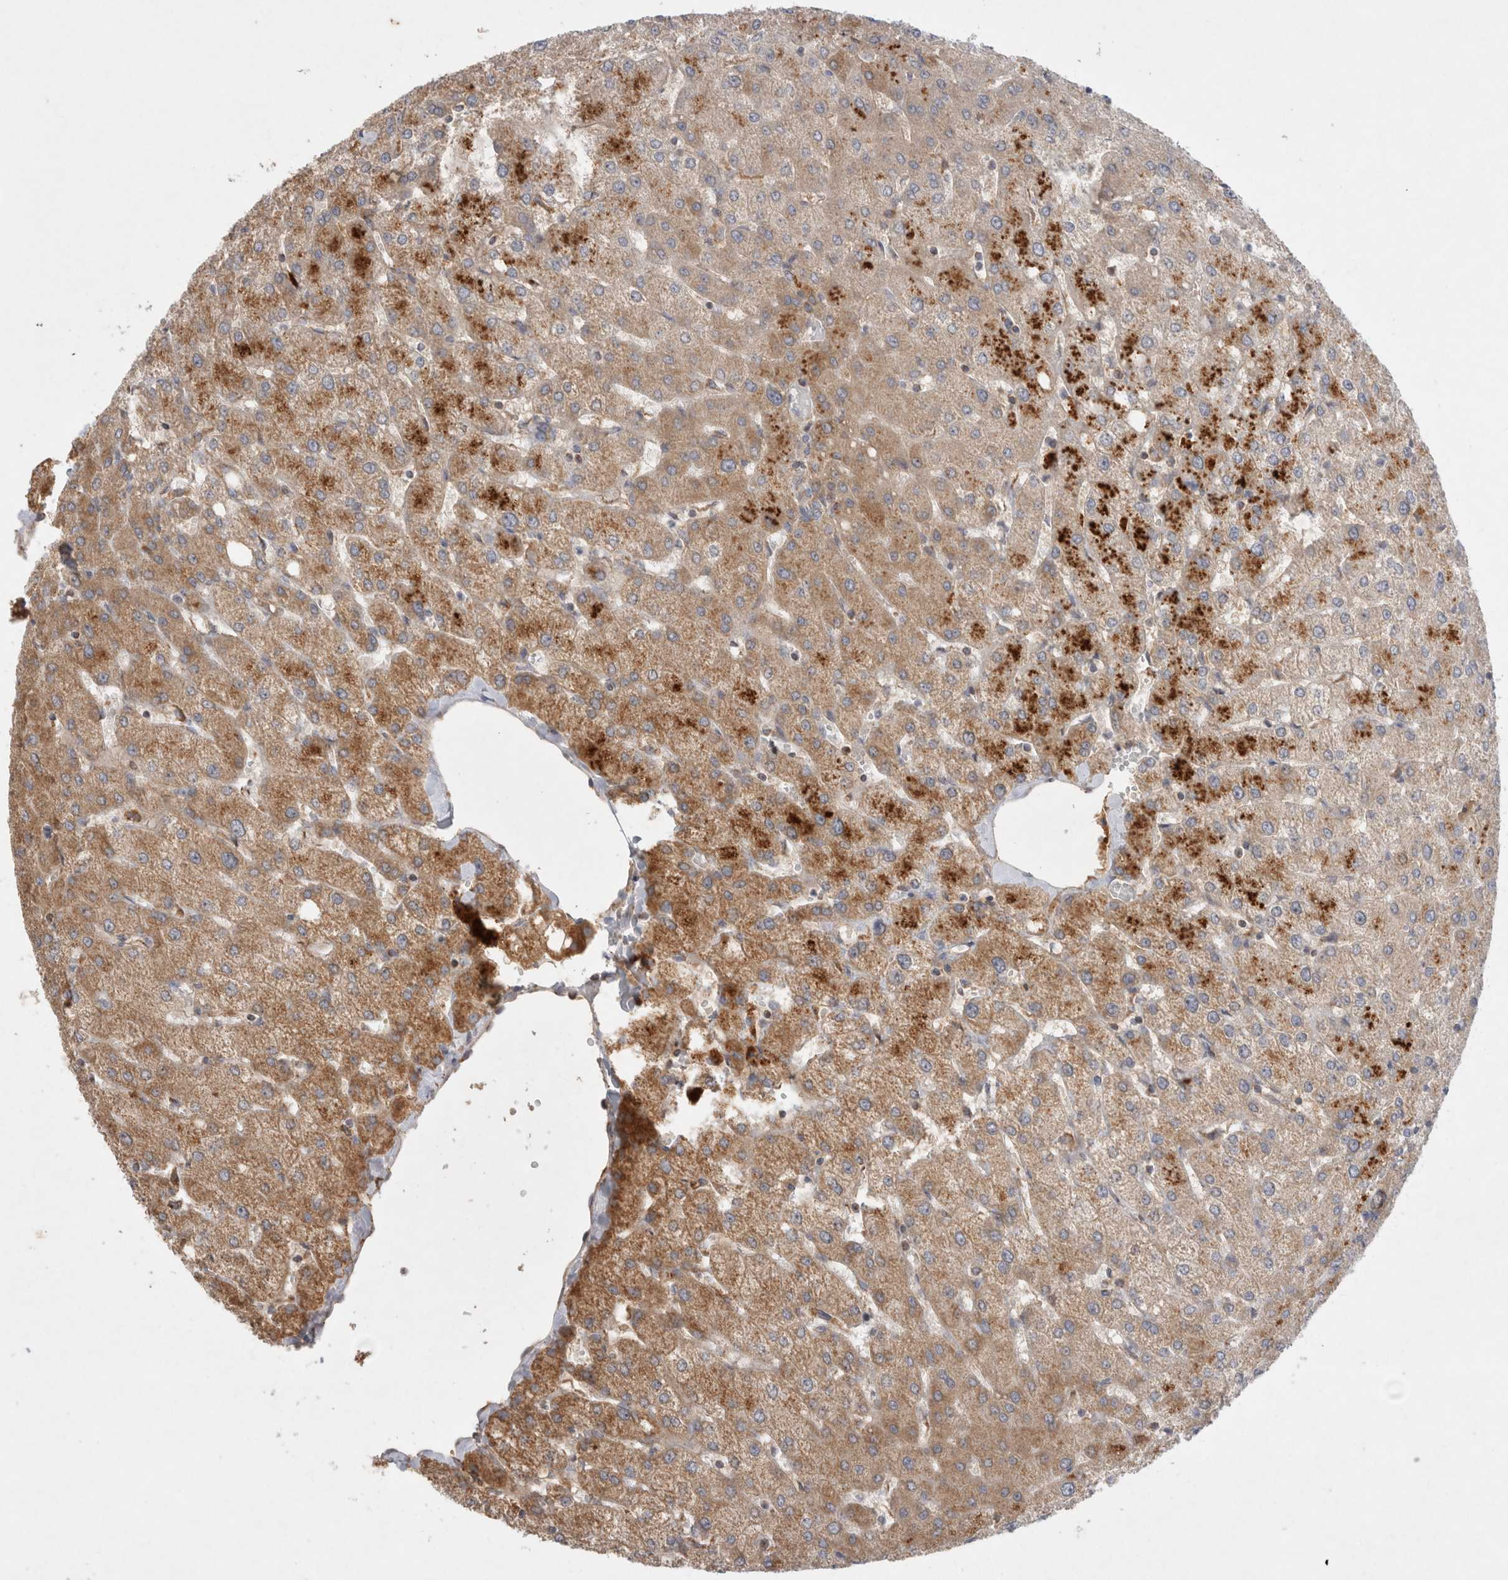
{"staining": {"intensity": "negative", "quantity": "none", "location": "none"}, "tissue": "liver", "cell_type": "Cholangiocytes", "image_type": "normal", "snomed": [{"axis": "morphology", "description": "Normal tissue, NOS"}, {"axis": "topography", "description": "Liver"}], "caption": "Immunohistochemistry photomicrograph of benign human liver stained for a protein (brown), which demonstrates no expression in cholangiocytes. (DAB immunohistochemistry (IHC) visualized using brightfield microscopy, high magnification).", "gene": "MRPS28", "patient": {"sex": "female", "age": 54}}